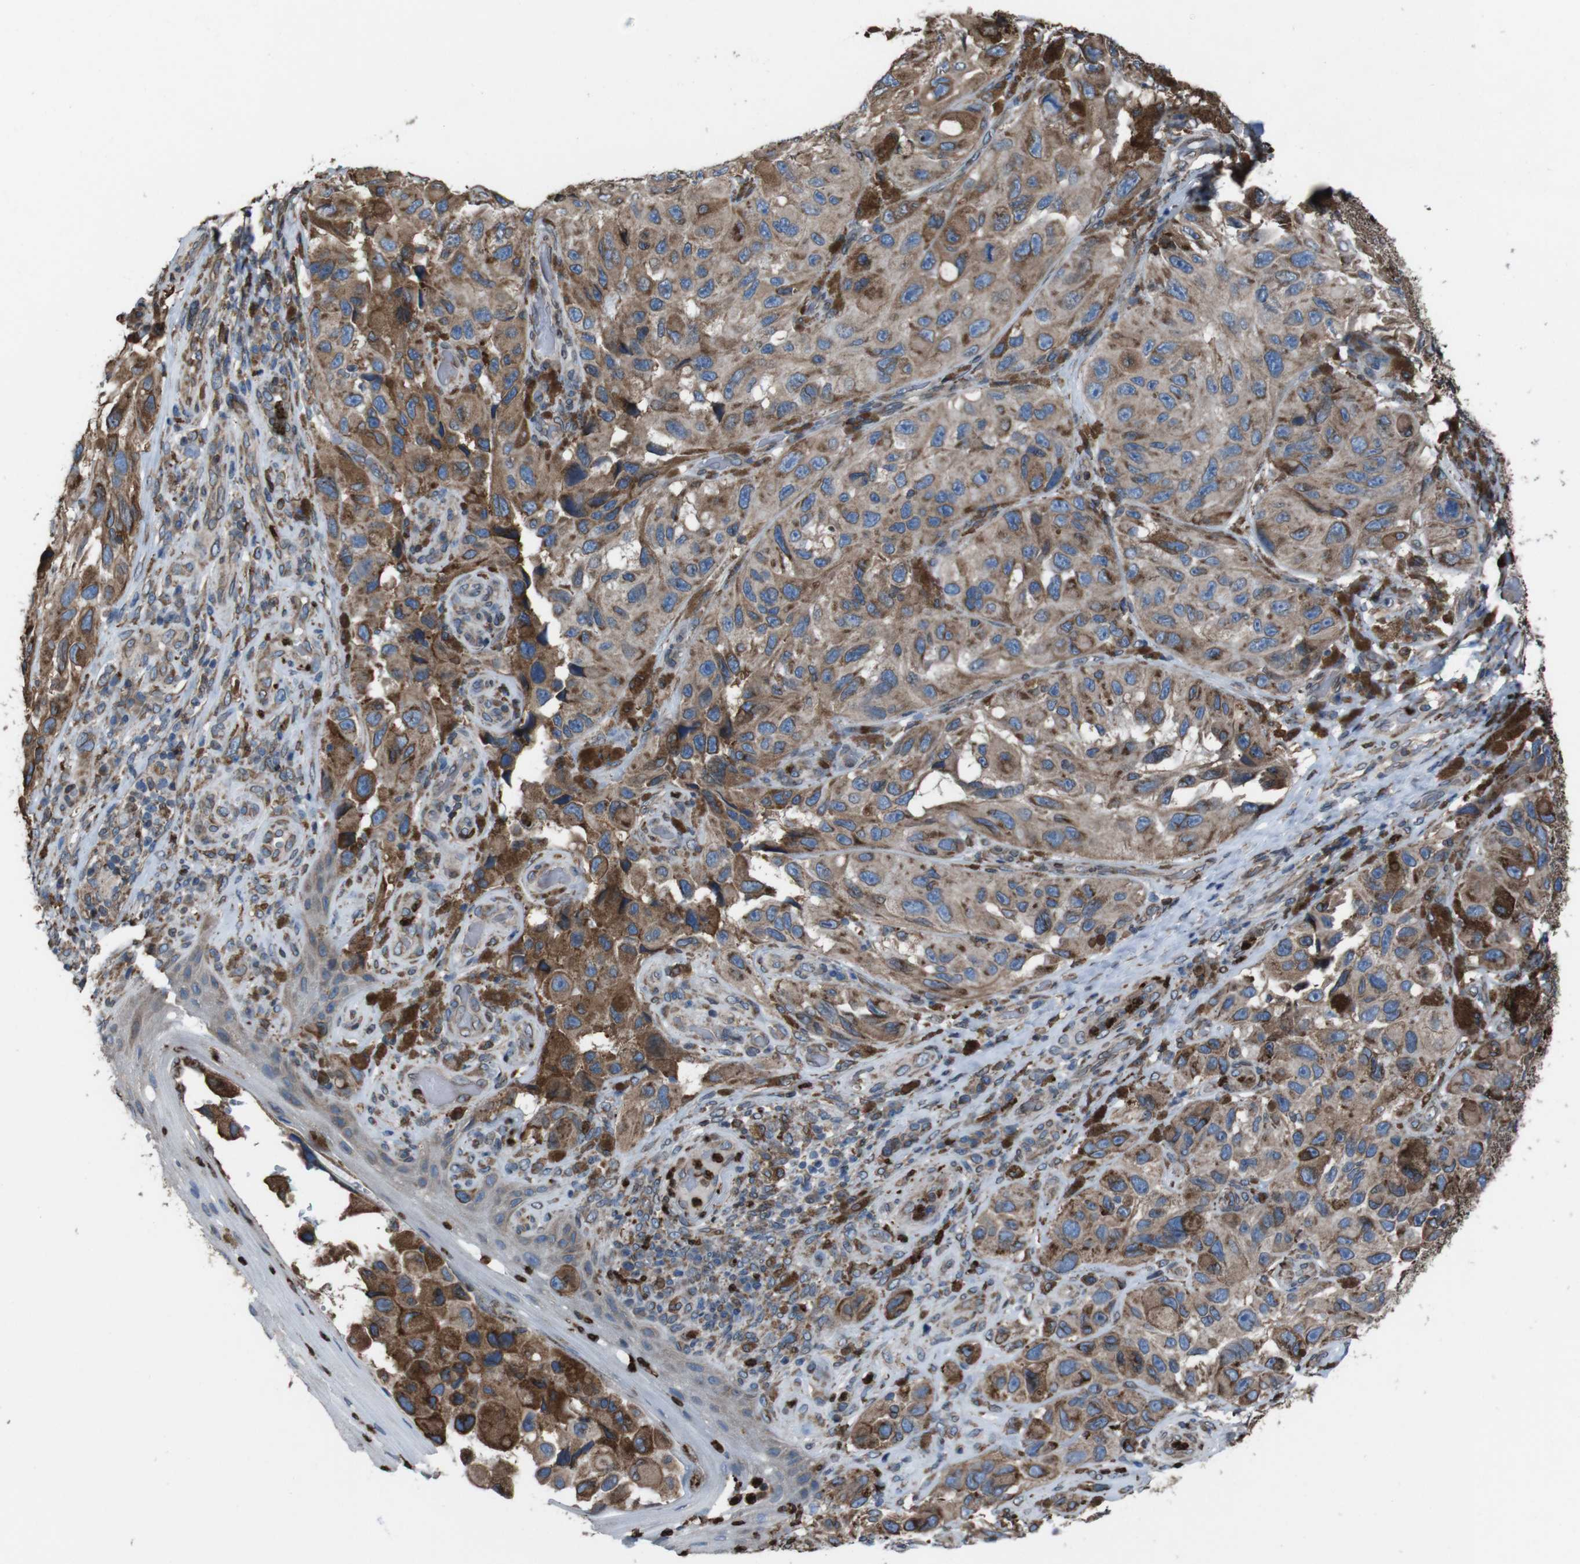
{"staining": {"intensity": "moderate", "quantity": ">75%", "location": "cytoplasmic/membranous"}, "tissue": "melanoma", "cell_type": "Tumor cells", "image_type": "cancer", "snomed": [{"axis": "morphology", "description": "Malignant melanoma, NOS"}, {"axis": "topography", "description": "Skin"}], "caption": "Malignant melanoma stained with a brown dye demonstrates moderate cytoplasmic/membranous positive positivity in about >75% of tumor cells.", "gene": "APMAP", "patient": {"sex": "female", "age": 73}}